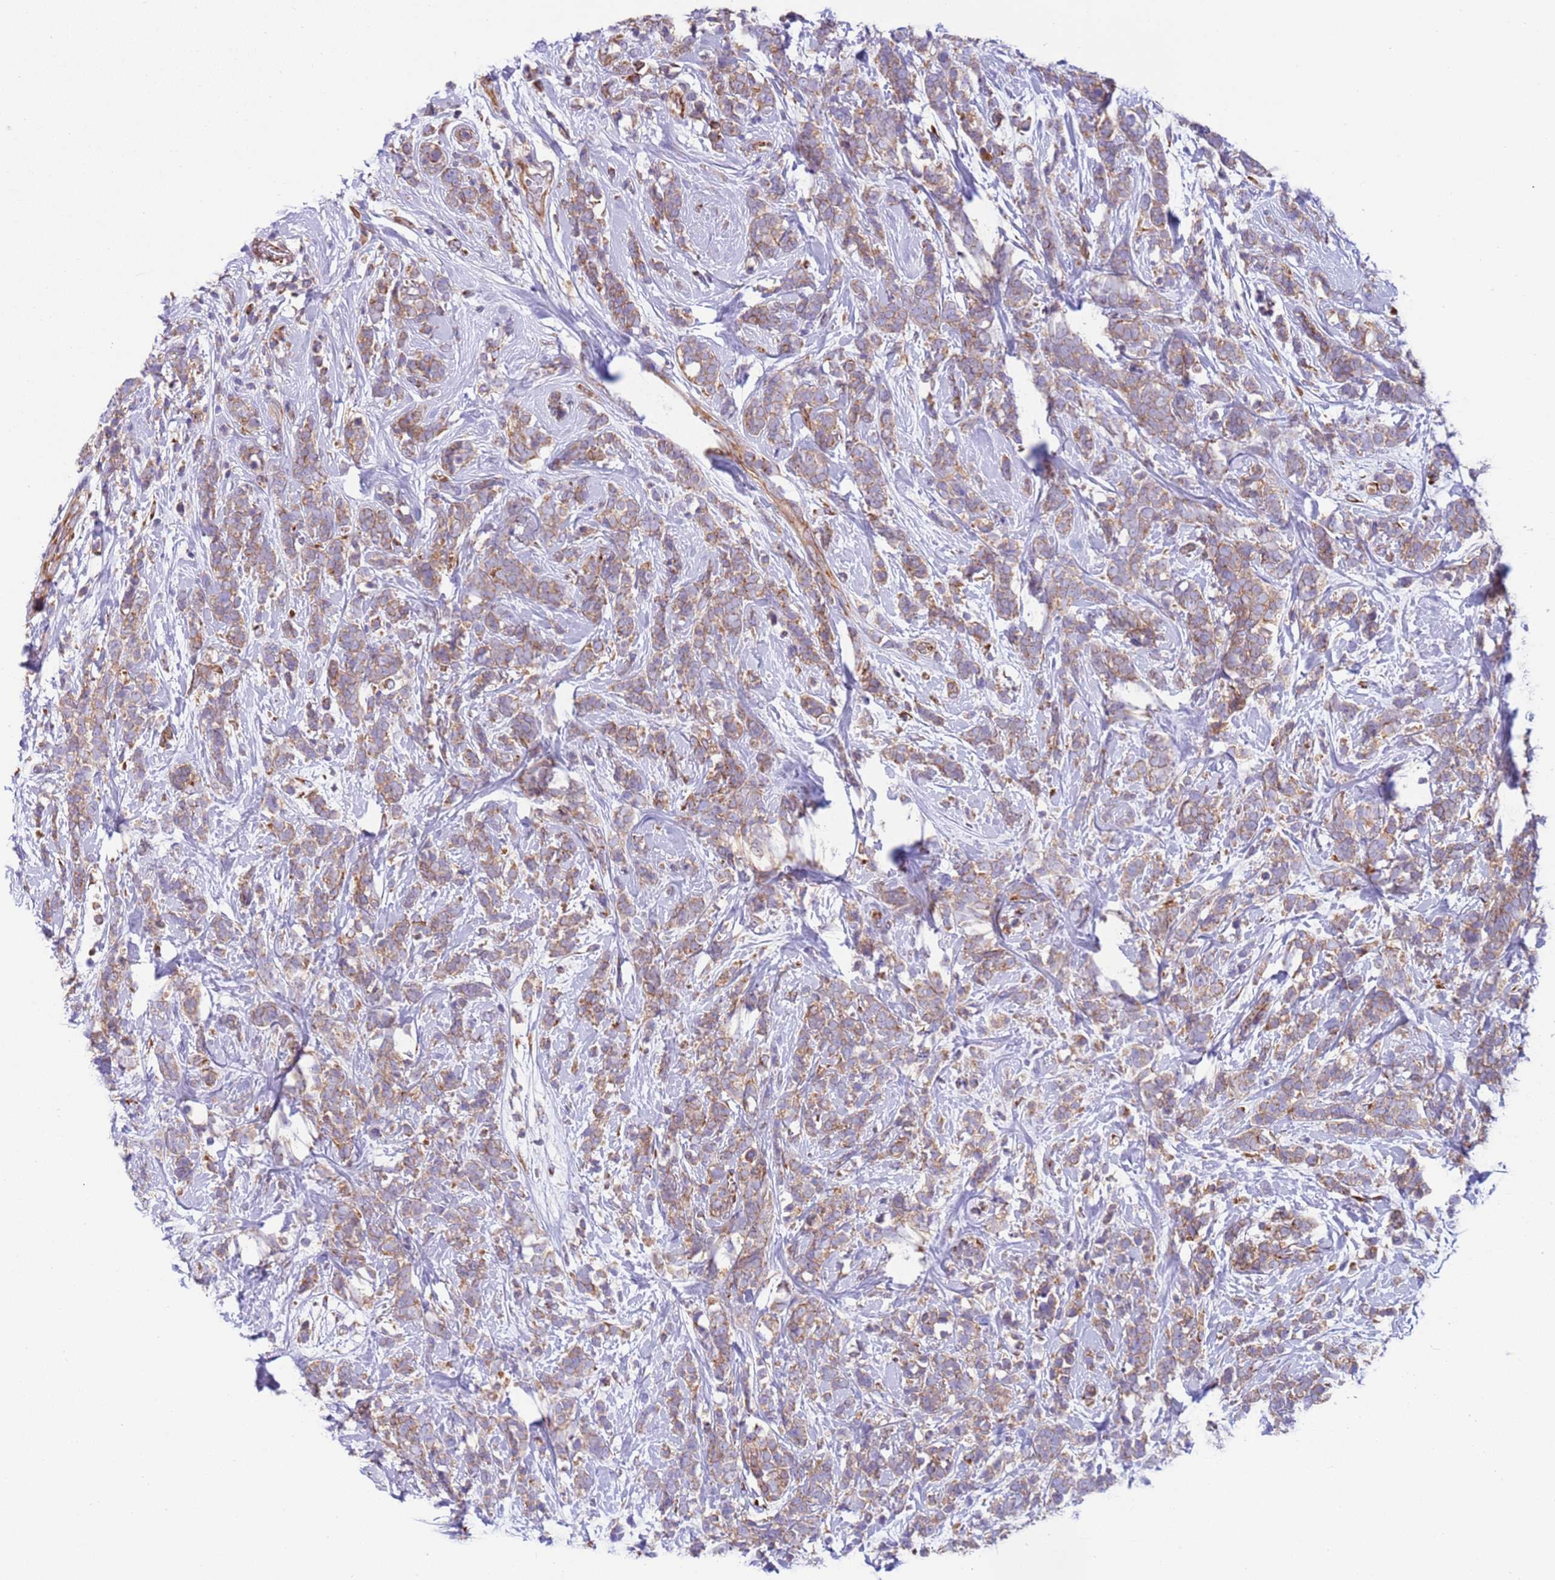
{"staining": {"intensity": "moderate", "quantity": ">75%", "location": "cytoplasmic/membranous"}, "tissue": "breast cancer", "cell_type": "Tumor cells", "image_type": "cancer", "snomed": [{"axis": "morphology", "description": "Lobular carcinoma"}, {"axis": "topography", "description": "Breast"}], "caption": "A brown stain labels moderate cytoplasmic/membranous expression of a protein in breast cancer tumor cells. (DAB IHC, brown staining for protein, blue staining for nuclei).", "gene": "VARS1", "patient": {"sex": "female", "age": 58}}